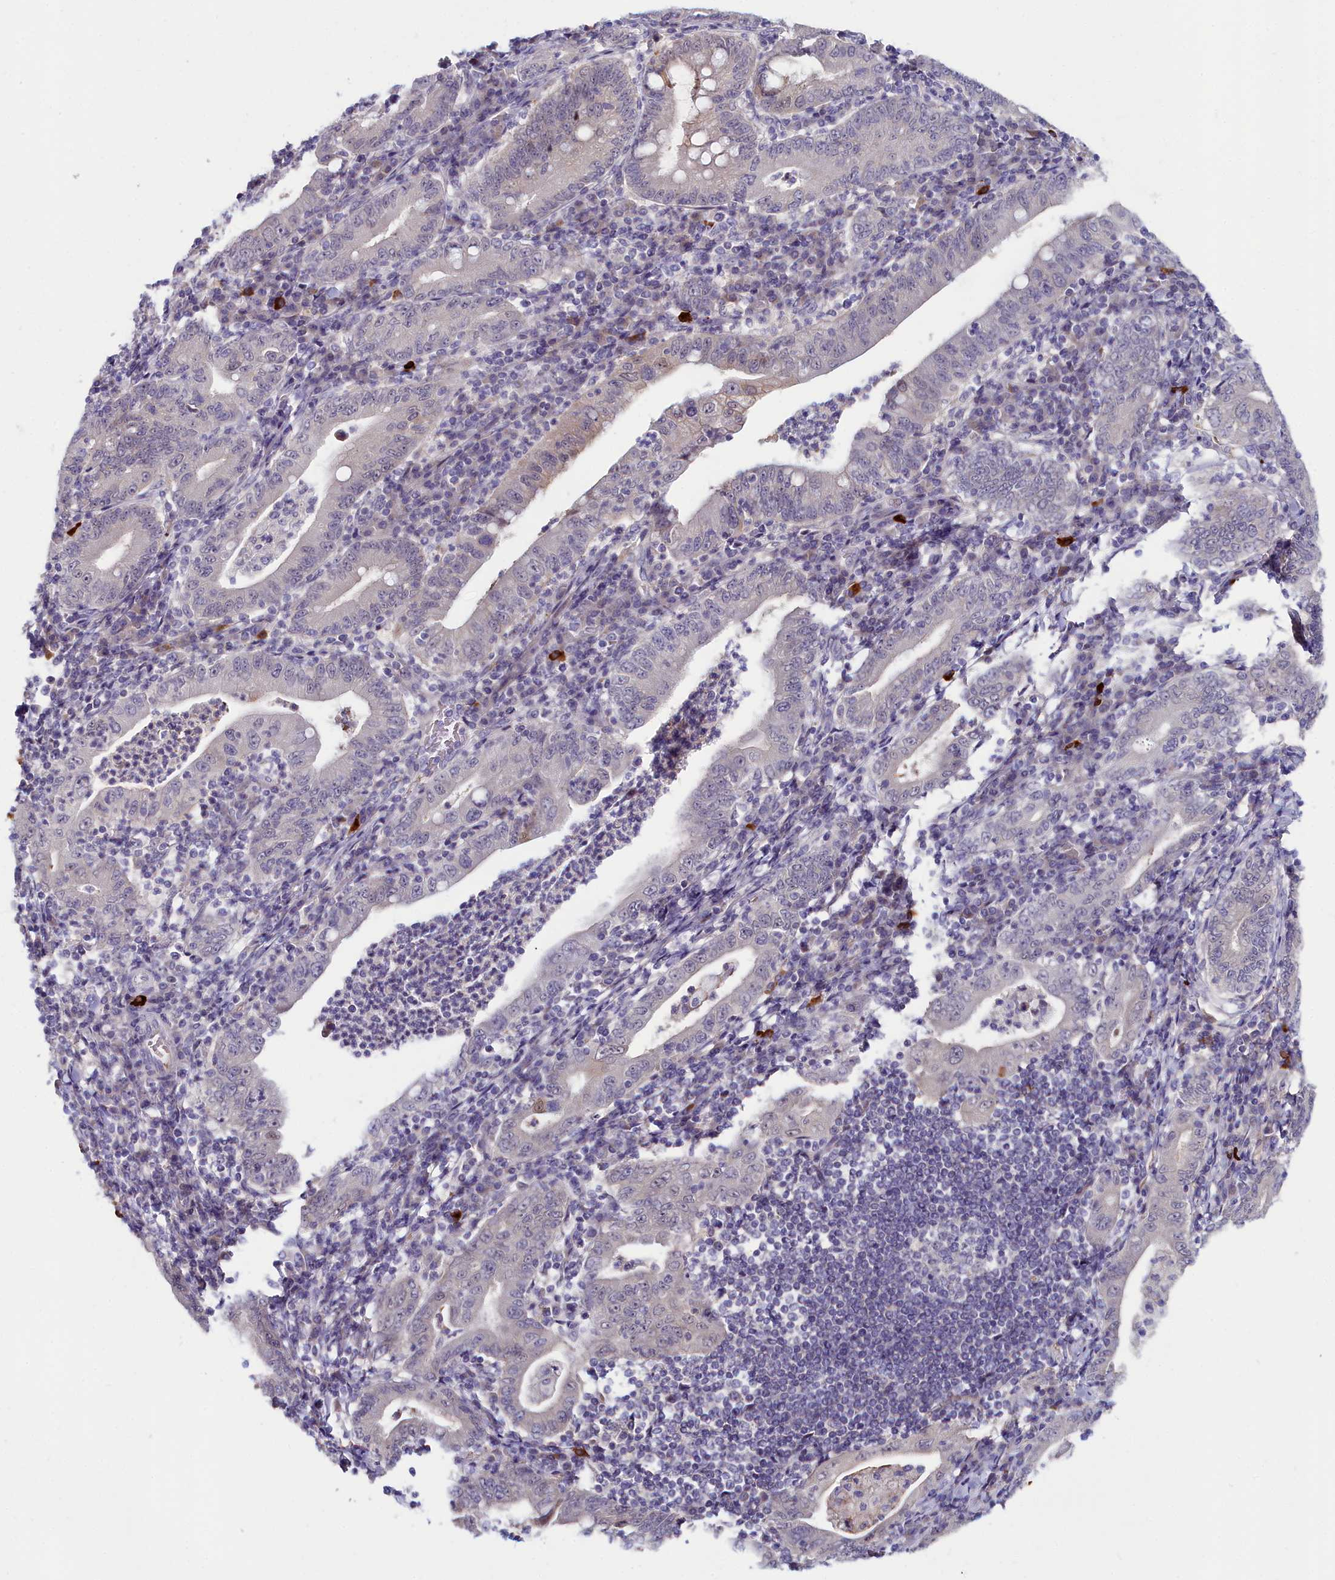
{"staining": {"intensity": "weak", "quantity": "<25%", "location": "nuclear"}, "tissue": "stomach cancer", "cell_type": "Tumor cells", "image_type": "cancer", "snomed": [{"axis": "morphology", "description": "Normal tissue, NOS"}, {"axis": "morphology", "description": "Adenocarcinoma, NOS"}, {"axis": "topography", "description": "Esophagus"}, {"axis": "topography", "description": "Stomach, upper"}, {"axis": "topography", "description": "Peripheral nerve tissue"}], "caption": "DAB (3,3'-diaminobenzidine) immunohistochemical staining of human adenocarcinoma (stomach) exhibits no significant expression in tumor cells.", "gene": "KCTD18", "patient": {"sex": "male", "age": 62}}